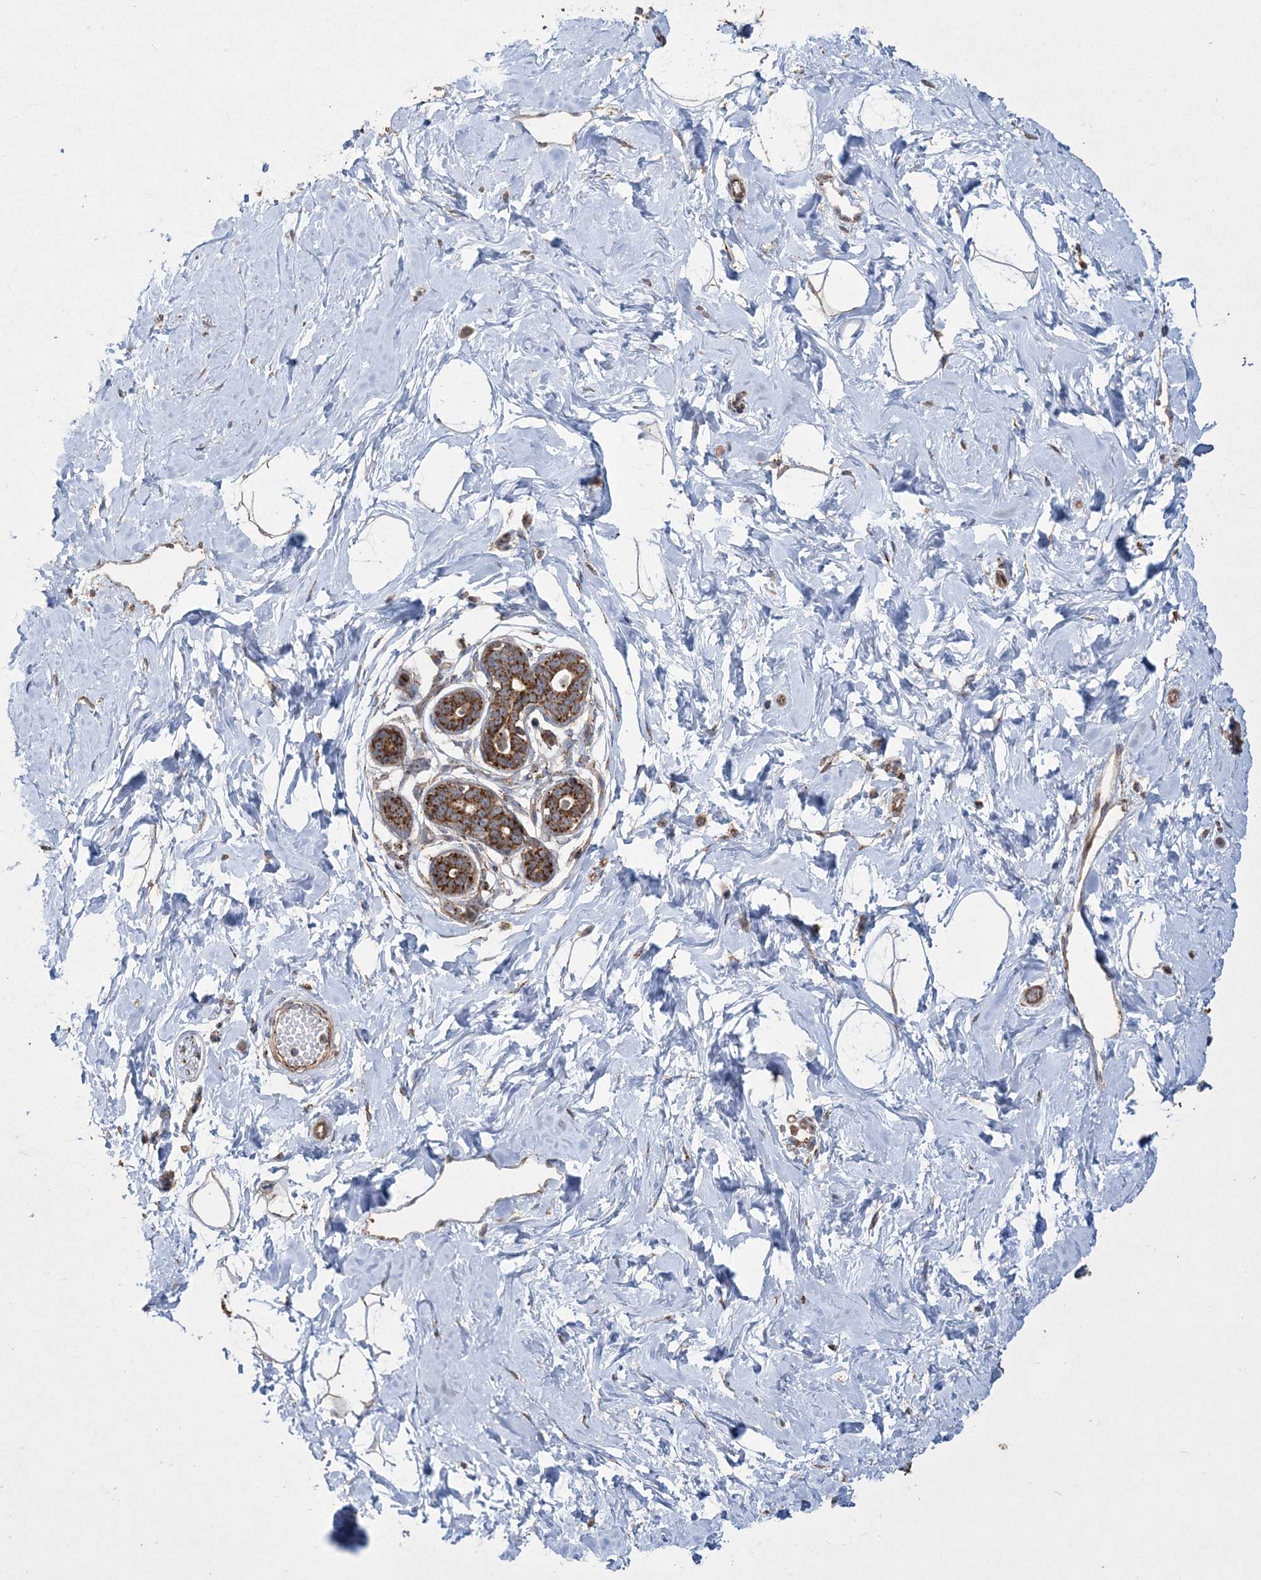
{"staining": {"intensity": "moderate", "quantity": ">75%", "location": "cytoplasmic/membranous"}, "tissue": "breast", "cell_type": "Adipocytes", "image_type": "normal", "snomed": [{"axis": "morphology", "description": "Normal tissue, NOS"}, {"axis": "morphology", "description": "Adenoma, NOS"}, {"axis": "topography", "description": "Breast"}], "caption": "IHC micrograph of normal breast: breast stained using IHC displays medium levels of moderate protein expression localized specifically in the cytoplasmic/membranous of adipocytes, appearing as a cytoplasmic/membranous brown color.", "gene": "TTC7A", "patient": {"sex": "female", "age": 23}}